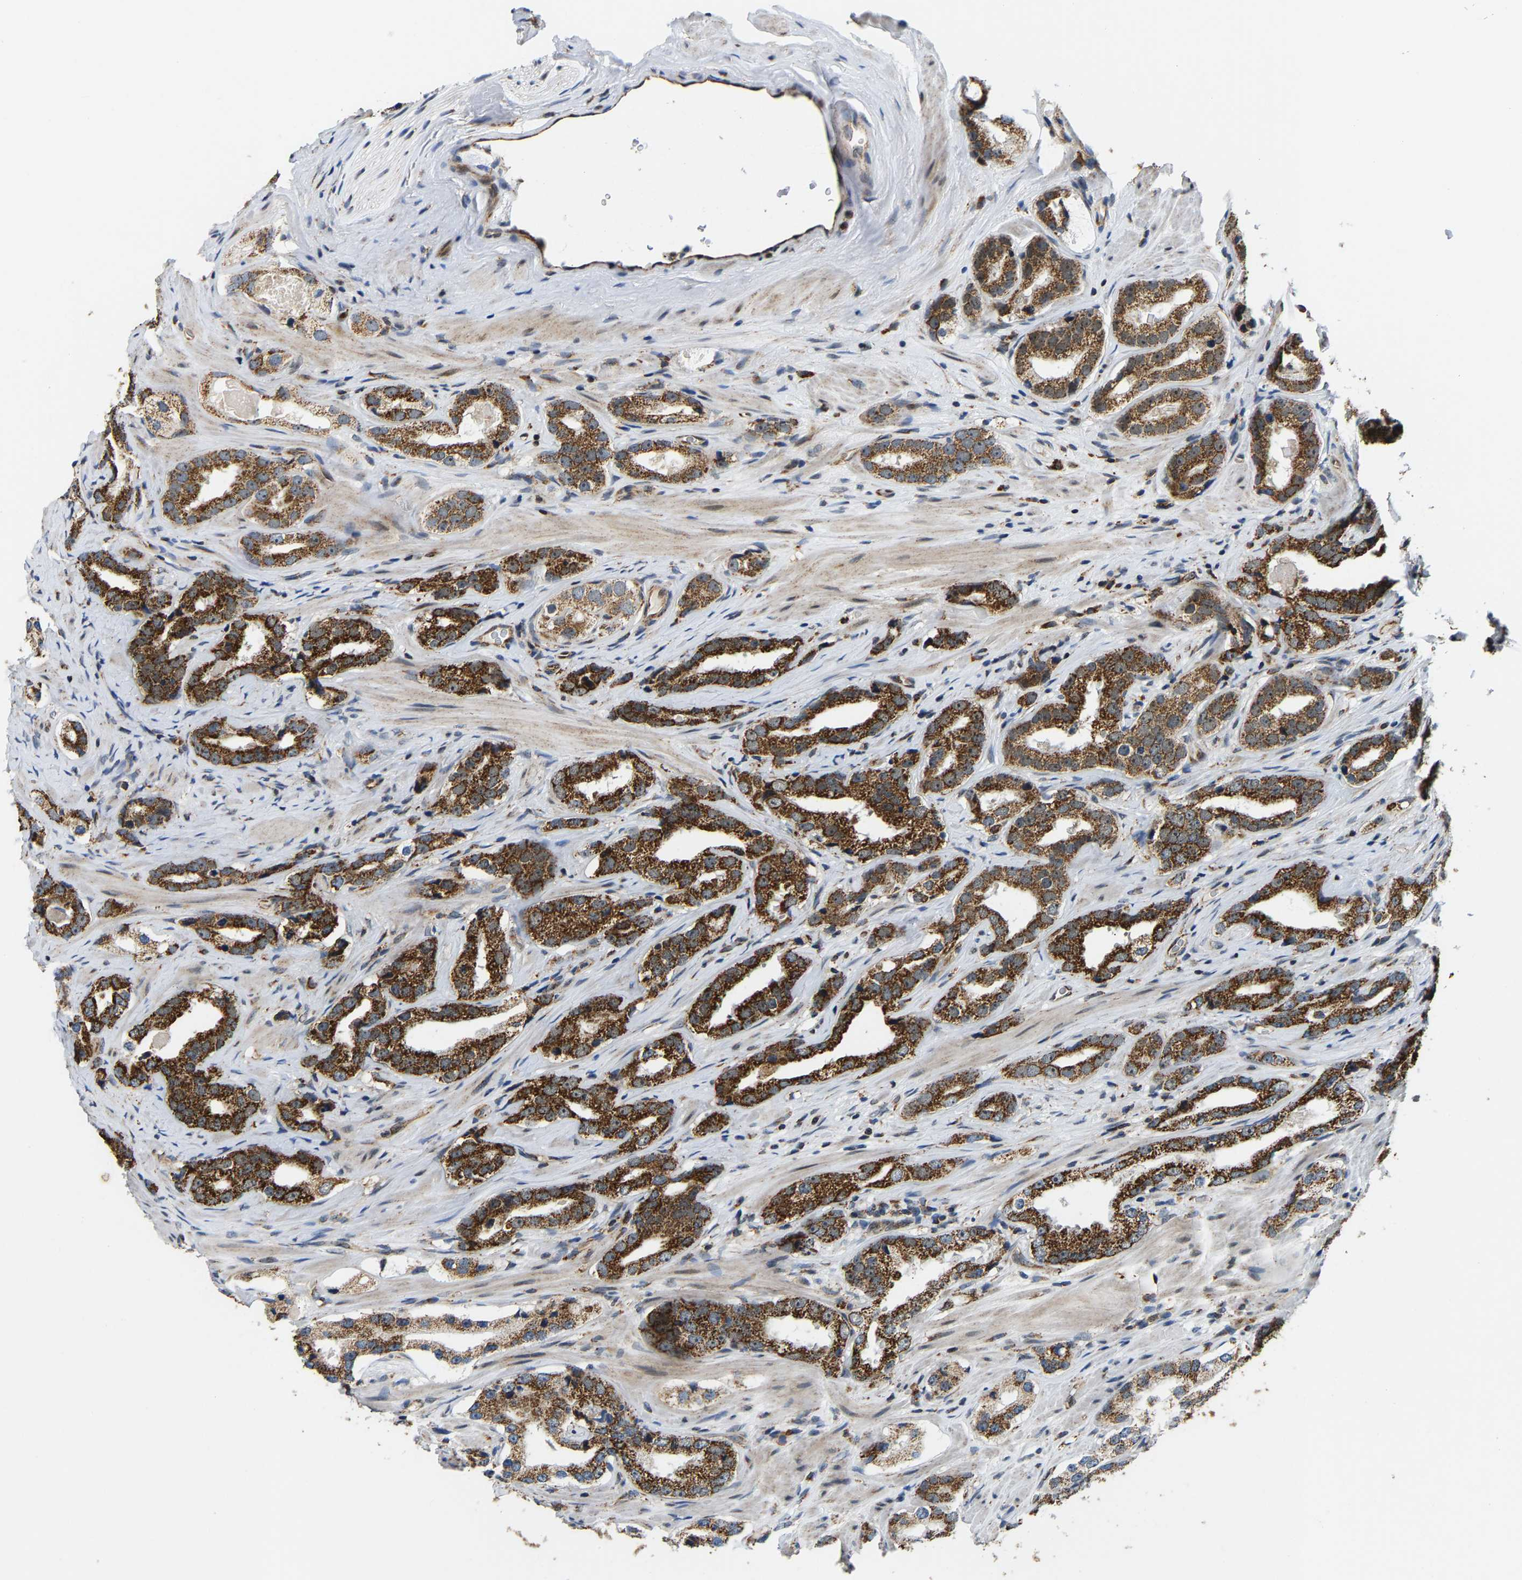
{"staining": {"intensity": "moderate", "quantity": ">75%", "location": "cytoplasmic/membranous"}, "tissue": "prostate cancer", "cell_type": "Tumor cells", "image_type": "cancer", "snomed": [{"axis": "morphology", "description": "Adenocarcinoma, High grade"}, {"axis": "topography", "description": "Prostate"}], "caption": "Prostate cancer tissue shows moderate cytoplasmic/membranous positivity in approximately >75% of tumor cells, visualized by immunohistochemistry. (DAB (3,3'-diaminobenzidine) IHC with brightfield microscopy, high magnification).", "gene": "GIMAP7", "patient": {"sex": "male", "age": 63}}